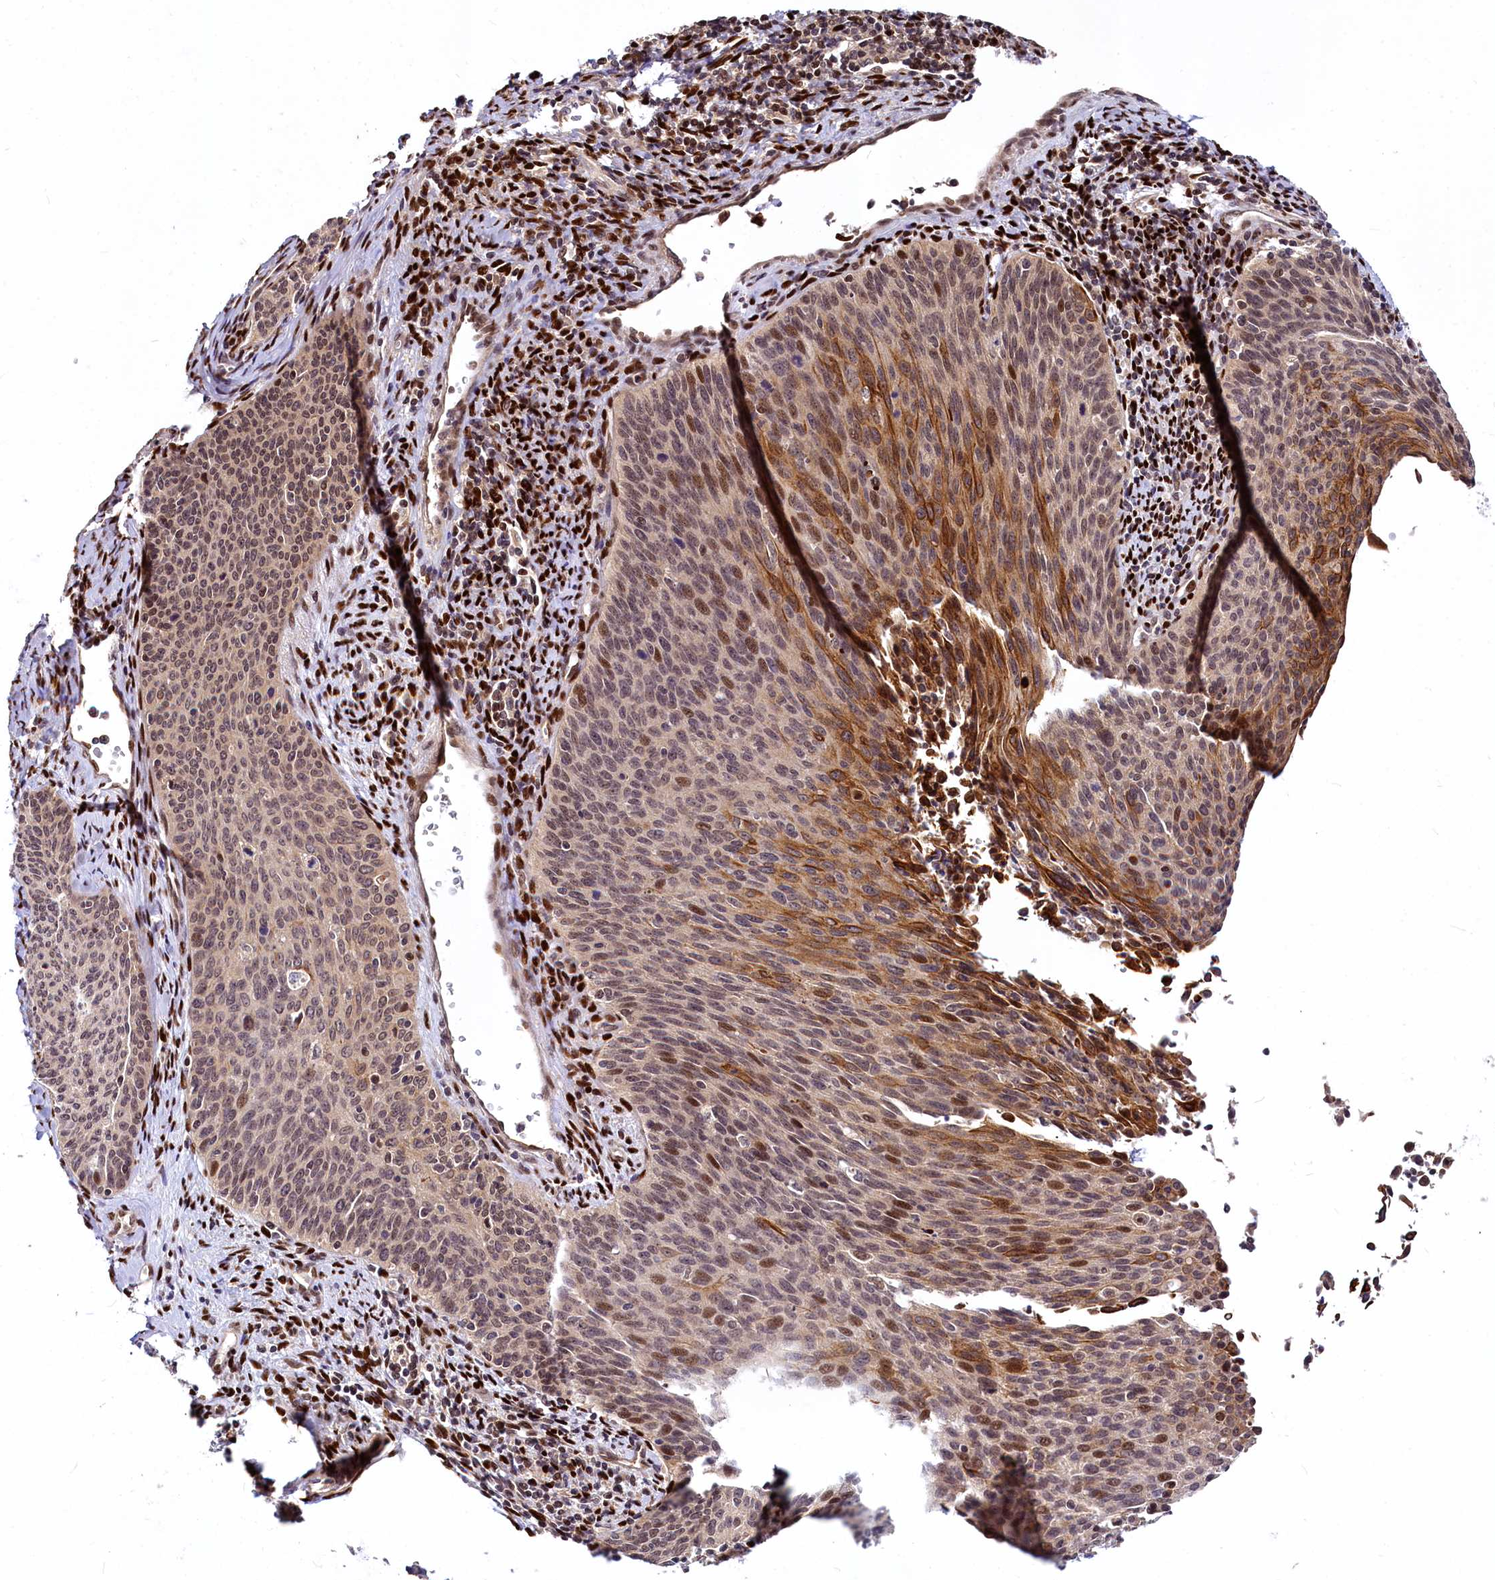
{"staining": {"intensity": "moderate", "quantity": ">75%", "location": "cytoplasmic/membranous,nuclear"}, "tissue": "cervical cancer", "cell_type": "Tumor cells", "image_type": "cancer", "snomed": [{"axis": "morphology", "description": "Squamous cell carcinoma, NOS"}, {"axis": "topography", "description": "Cervix"}], "caption": "The photomicrograph exhibits immunohistochemical staining of cervical squamous cell carcinoma. There is moderate cytoplasmic/membranous and nuclear expression is identified in about >75% of tumor cells. (Stains: DAB in brown, nuclei in blue, Microscopy: brightfield microscopy at high magnification).", "gene": "MAML2", "patient": {"sex": "female", "age": 55}}